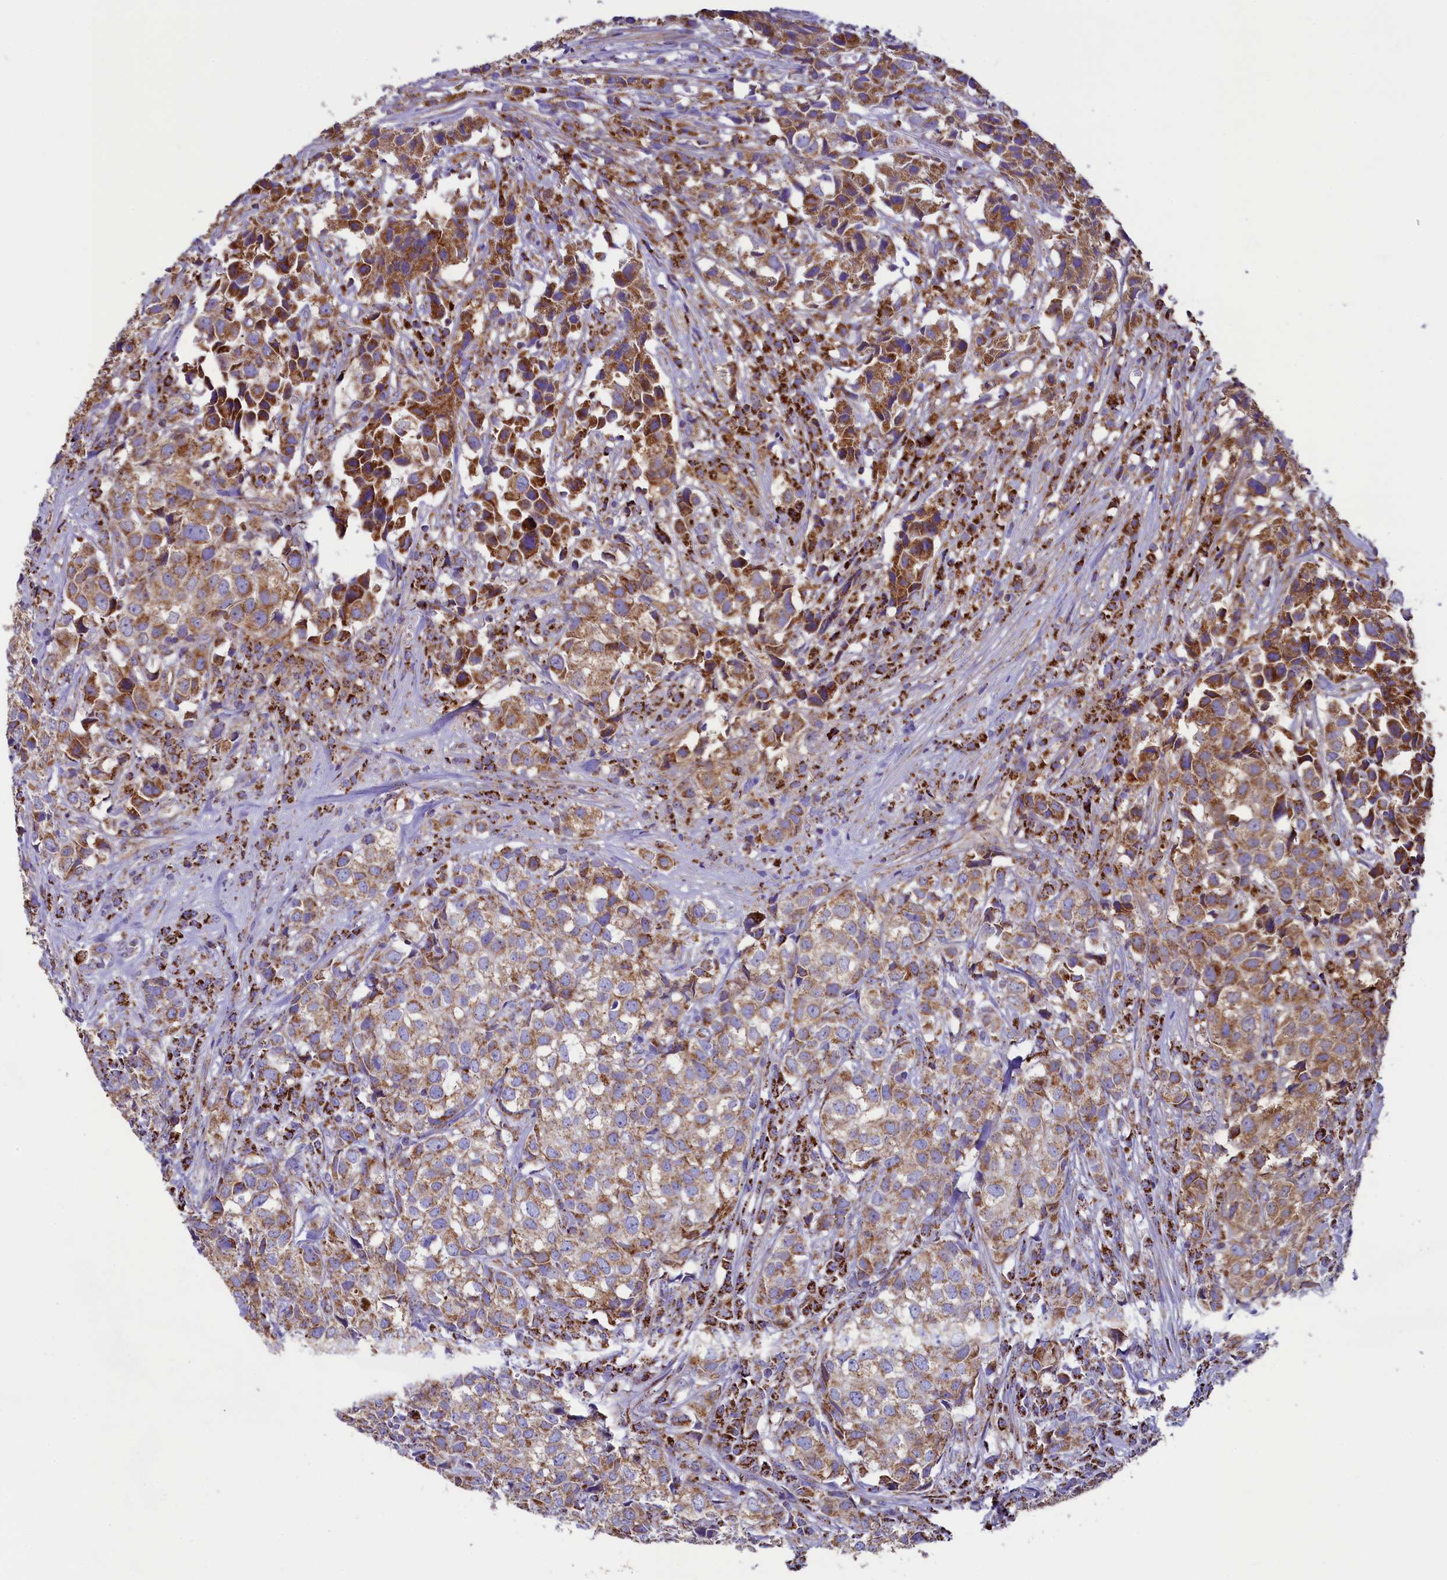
{"staining": {"intensity": "moderate", "quantity": ">75%", "location": "cytoplasmic/membranous"}, "tissue": "urothelial cancer", "cell_type": "Tumor cells", "image_type": "cancer", "snomed": [{"axis": "morphology", "description": "Urothelial carcinoma, High grade"}, {"axis": "topography", "description": "Urinary bladder"}], "caption": "Immunohistochemistry (IHC) (DAB (3,3'-diaminobenzidine)) staining of human urothelial cancer exhibits moderate cytoplasmic/membranous protein positivity in approximately >75% of tumor cells. (brown staining indicates protein expression, while blue staining denotes nuclei).", "gene": "IDH3A", "patient": {"sex": "female", "age": 75}}